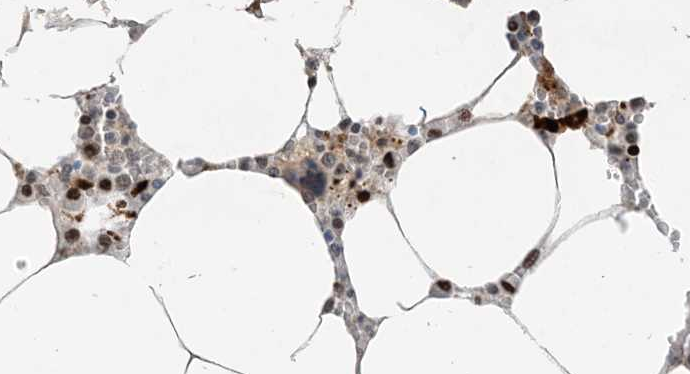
{"staining": {"intensity": "strong", "quantity": "<25%", "location": "nuclear"}, "tissue": "bone marrow", "cell_type": "Hematopoietic cells", "image_type": "normal", "snomed": [{"axis": "morphology", "description": "Normal tissue, NOS"}, {"axis": "topography", "description": "Bone marrow"}], "caption": "Bone marrow stained with immunohistochemistry displays strong nuclear positivity in about <25% of hematopoietic cells.", "gene": "SLC25A53", "patient": {"sex": "male", "age": 70}}